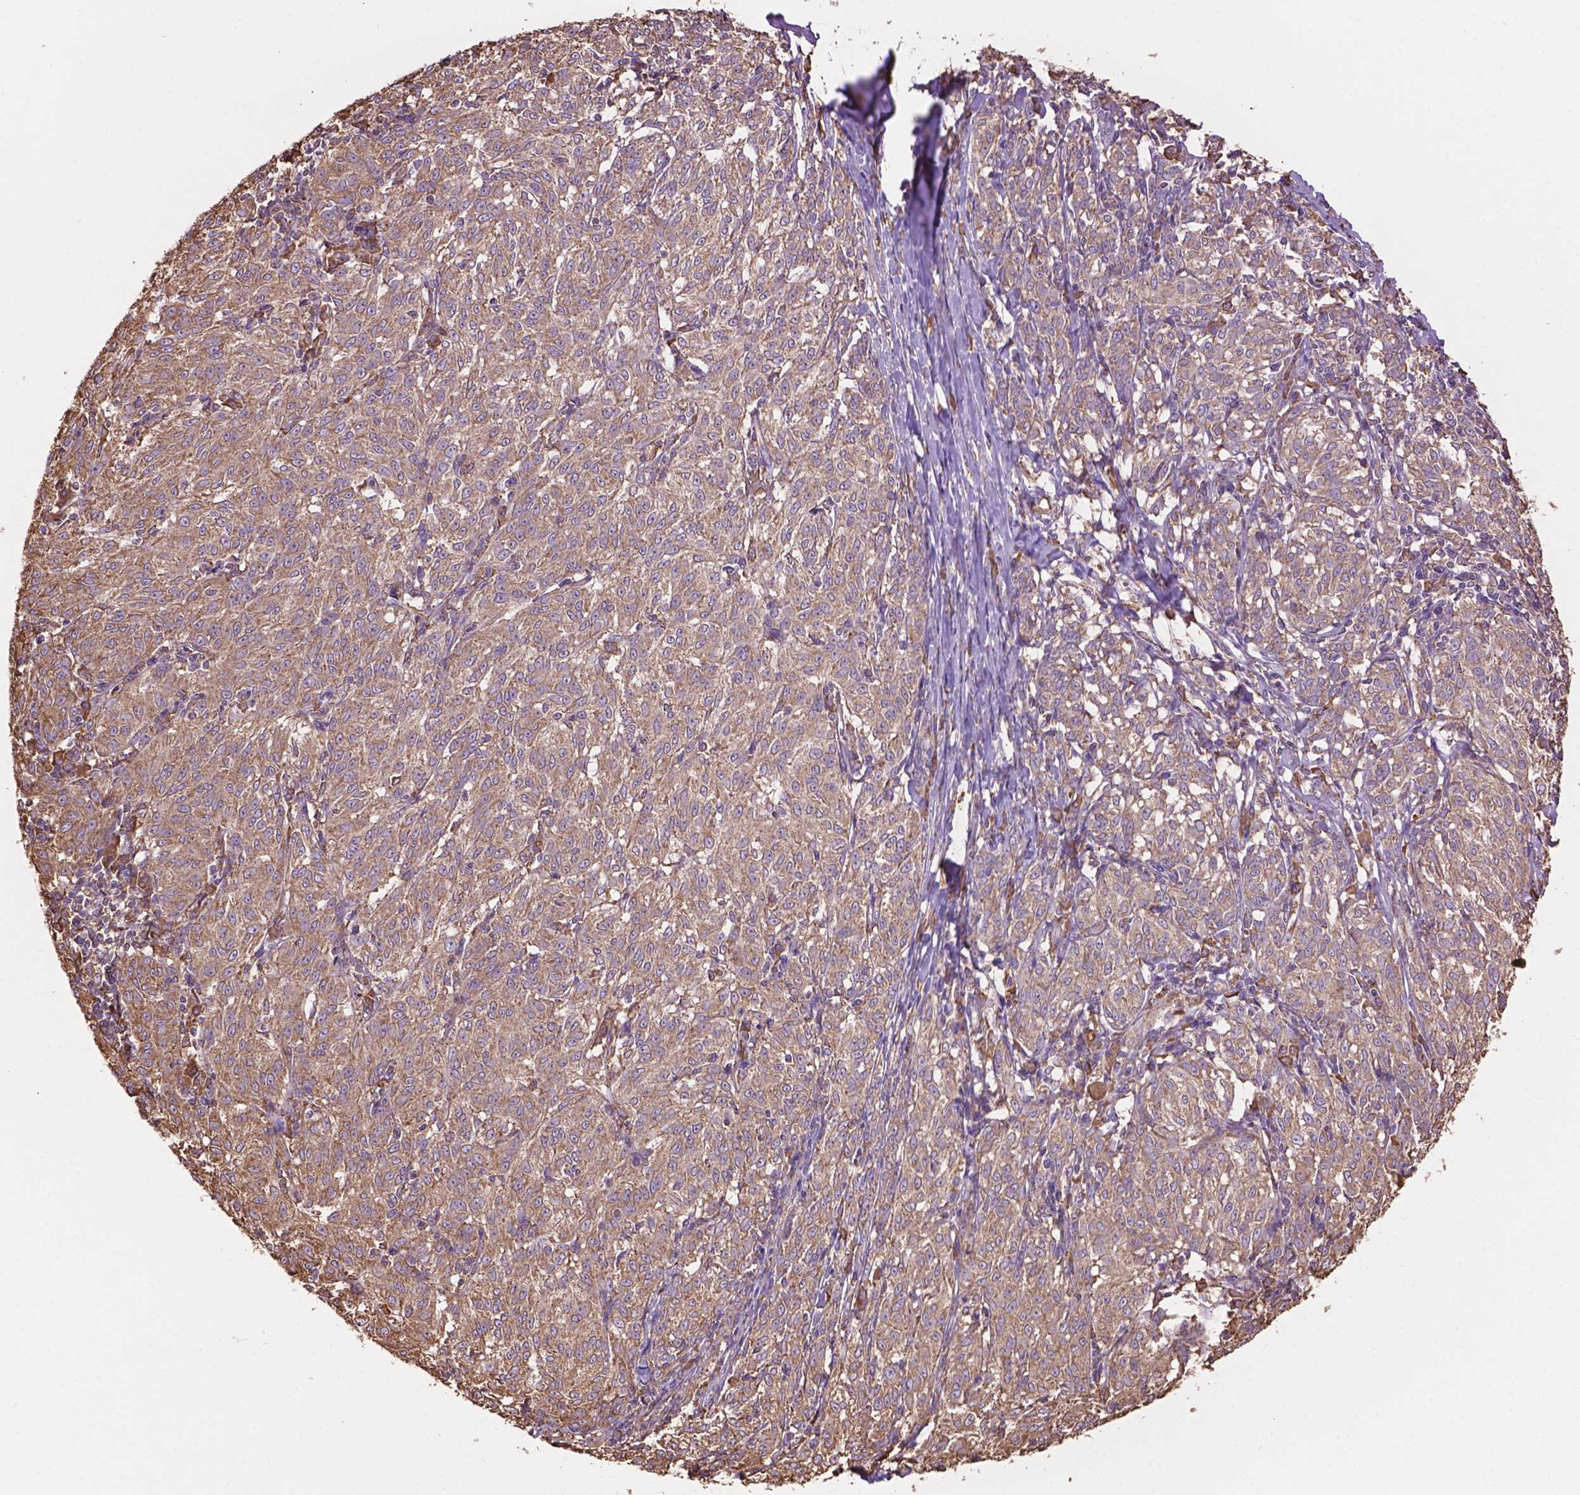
{"staining": {"intensity": "weak", "quantity": ">75%", "location": "cytoplasmic/membranous"}, "tissue": "melanoma", "cell_type": "Tumor cells", "image_type": "cancer", "snomed": [{"axis": "morphology", "description": "Malignant melanoma, NOS"}, {"axis": "topography", "description": "Skin"}], "caption": "Immunohistochemistry micrograph of melanoma stained for a protein (brown), which shows low levels of weak cytoplasmic/membranous staining in approximately >75% of tumor cells.", "gene": "PPP2R5E", "patient": {"sex": "female", "age": 72}}